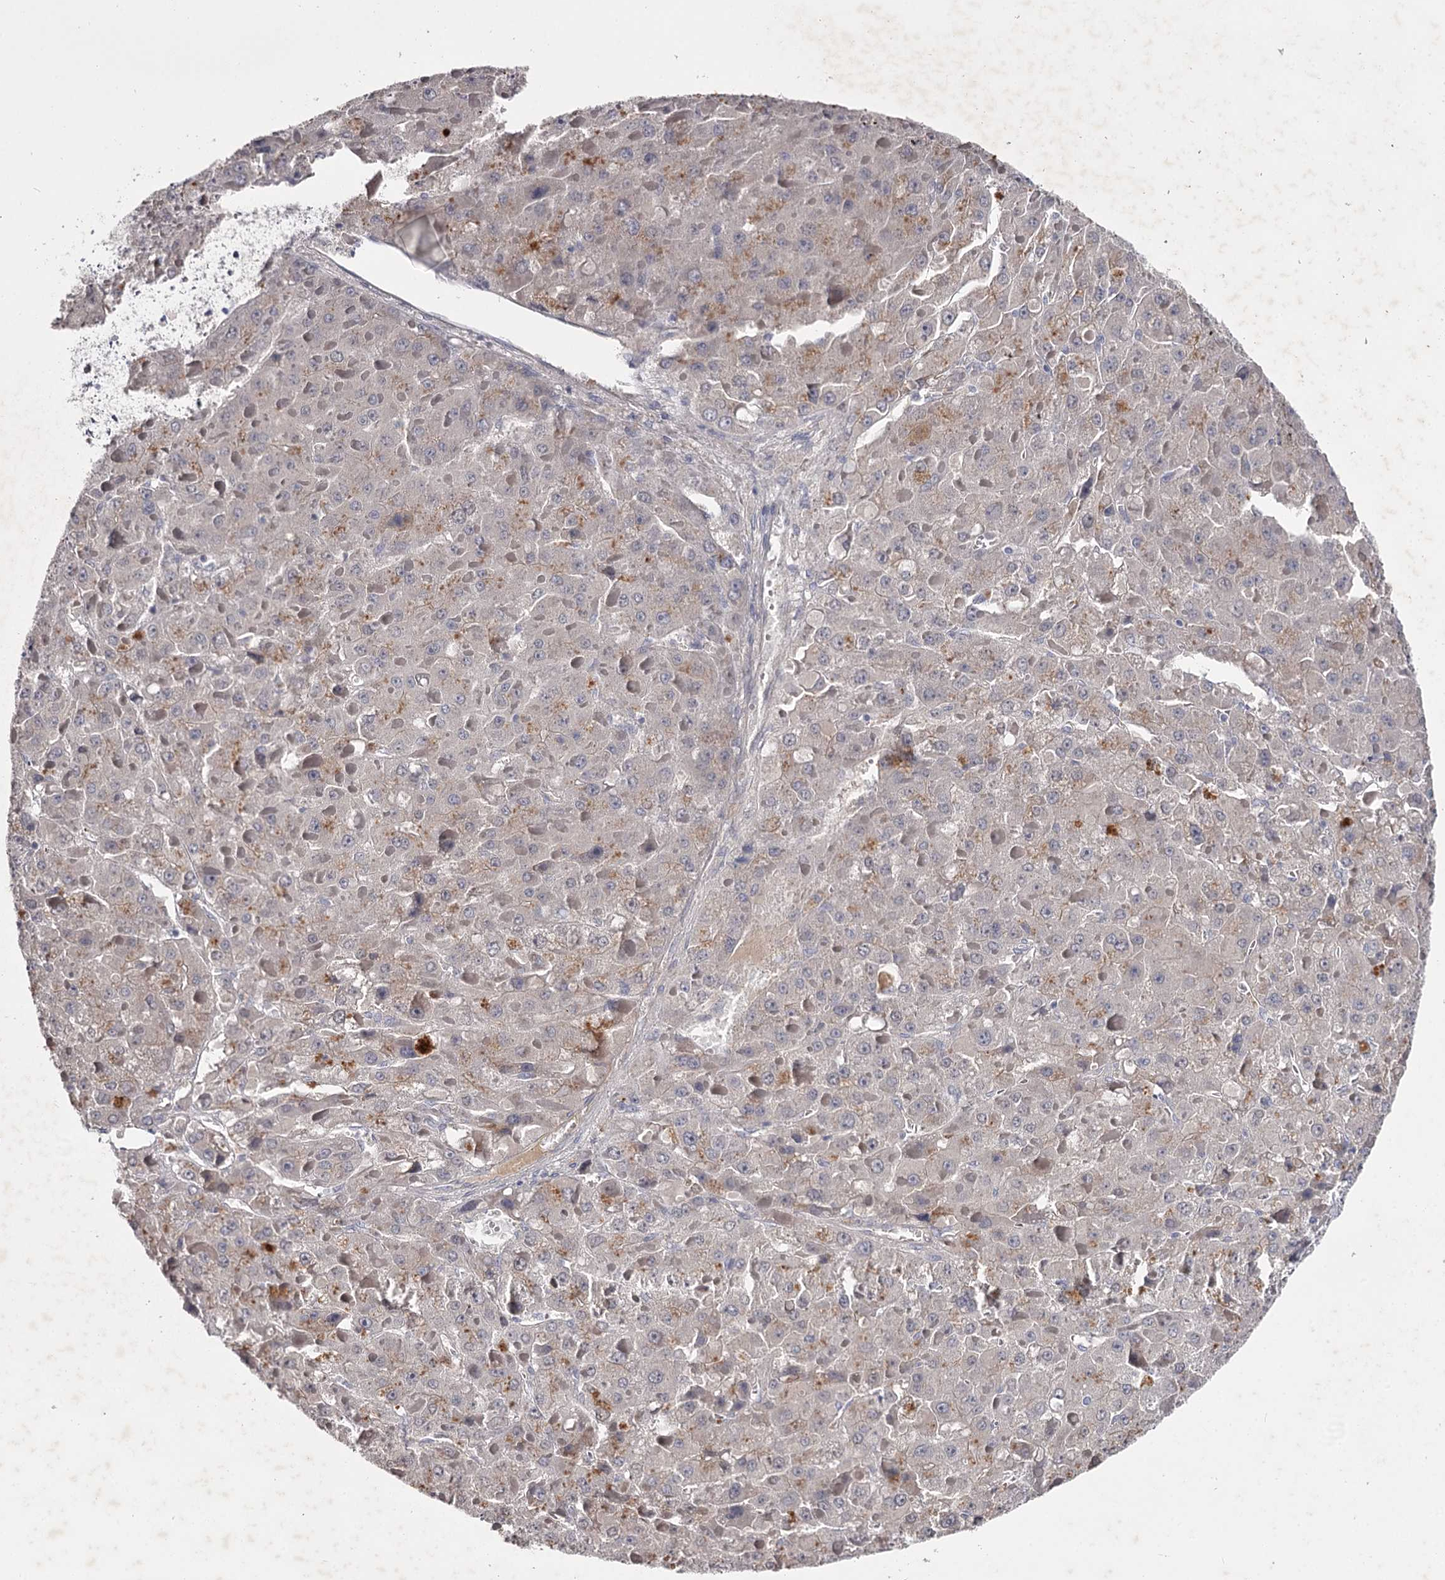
{"staining": {"intensity": "weak", "quantity": "<25%", "location": "cytoplasmic/membranous"}, "tissue": "liver cancer", "cell_type": "Tumor cells", "image_type": "cancer", "snomed": [{"axis": "morphology", "description": "Carcinoma, Hepatocellular, NOS"}, {"axis": "topography", "description": "Liver"}], "caption": "This is a photomicrograph of immunohistochemistry (IHC) staining of liver hepatocellular carcinoma, which shows no positivity in tumor cells. (DAB immunohistochemistry (IHC) visualized using brightfield microscopy, high magnification).", "gene": "FDXACB1", "patient": {"sex": "female", "age": 73}}